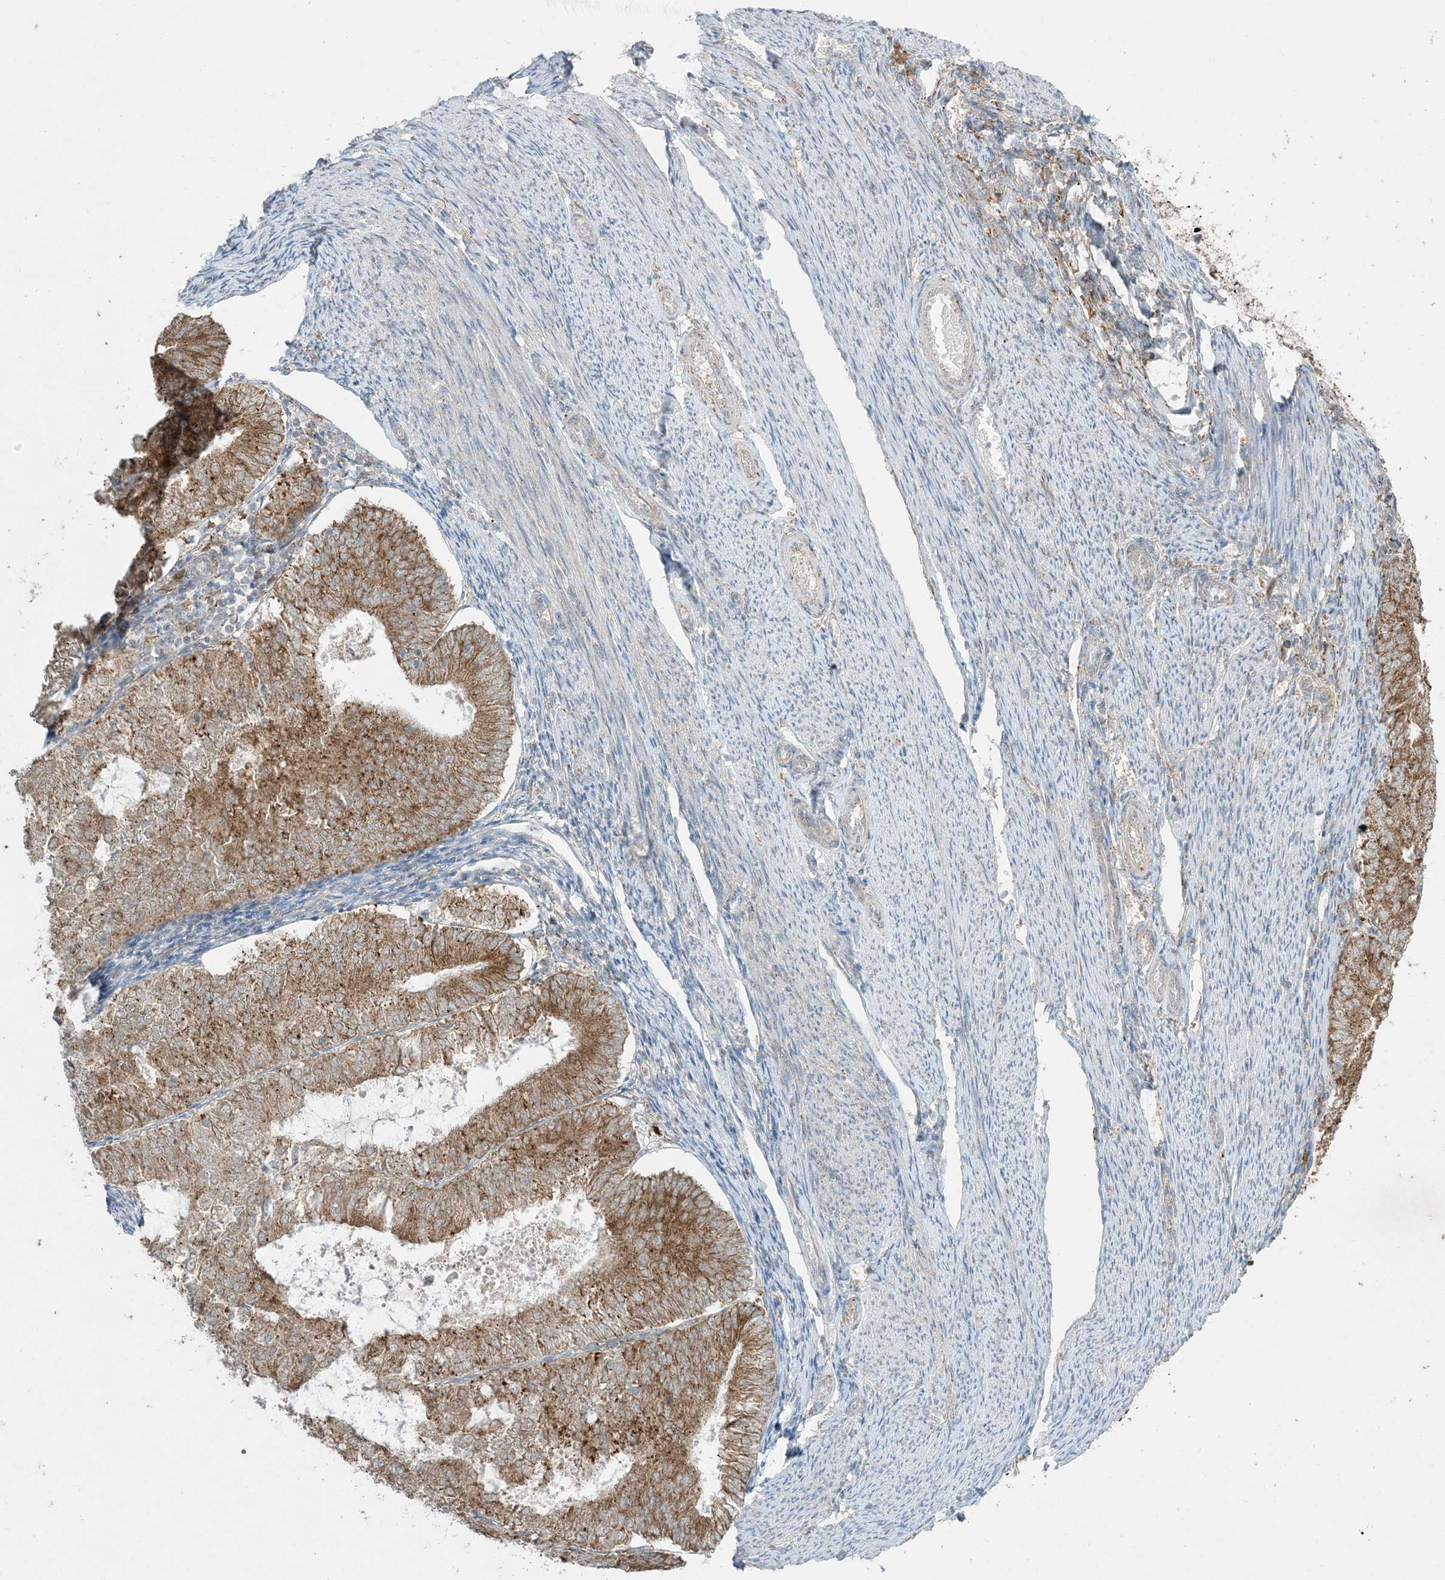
{"staining": {"intensity": "moderate", "quantity": ">75%", "location": "cytoplasmic/membranous"}, "tissue": "endometrial cancer", "cell_type": "Tumor cells", "image_type": "cancer", "snomed": [{"axis": "morphology", "description": "Adenocarcinoma, NOS"}, {"axis": "topography", "description": "Endometrium"}], "caption": "Brown immunohistochemical staining in human endometrial cancer (adenocarcinoma) shows moderate cytoplasmic/membranous positivity in approximately >75% of tumor cells. (brown staining indicates protein expression, while blue staining denotes nuclei).", "gene": "ODC1", "patient": {"sex": "female", "age": 57}}